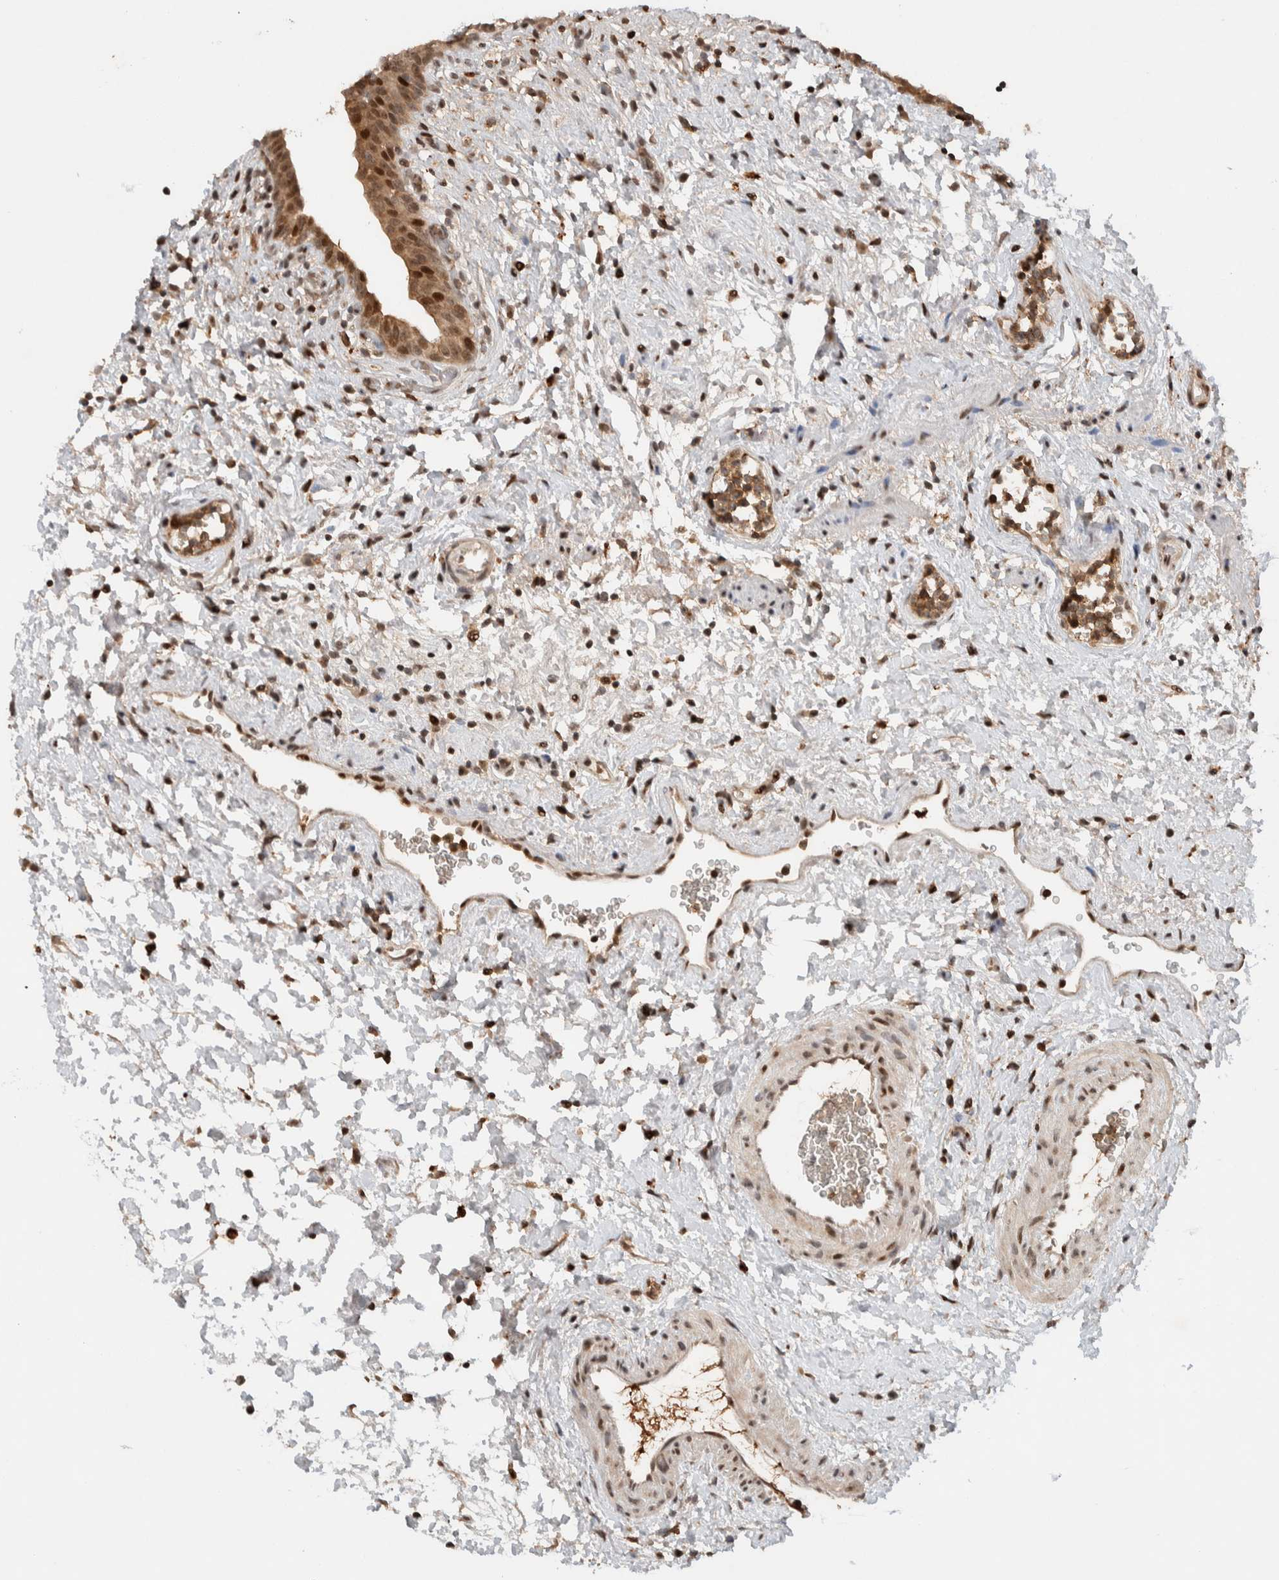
{"staining": {"intensity": "moderate", "quantity": ">75%", "location": "cytoplasmic/membranous,nuclear"}, "tissue": "urinary bladder", "cell_type": "Urothelial cells", "image_type": "normal", "snomed": [{"axis": "morphology", "description": "Normal tissue, NOS"}, {"axis": "topography", "description": "Urinary bladder"}], "caption": "Immunohistochemical staining of unremarkable human urinary bladder reveals moderate cytoplasmic/membranous,nuclear protein positivity in about >75% of urothelial cells.", "gene": "ZNF521", "patient": {"sex": "male", "age": 37}}